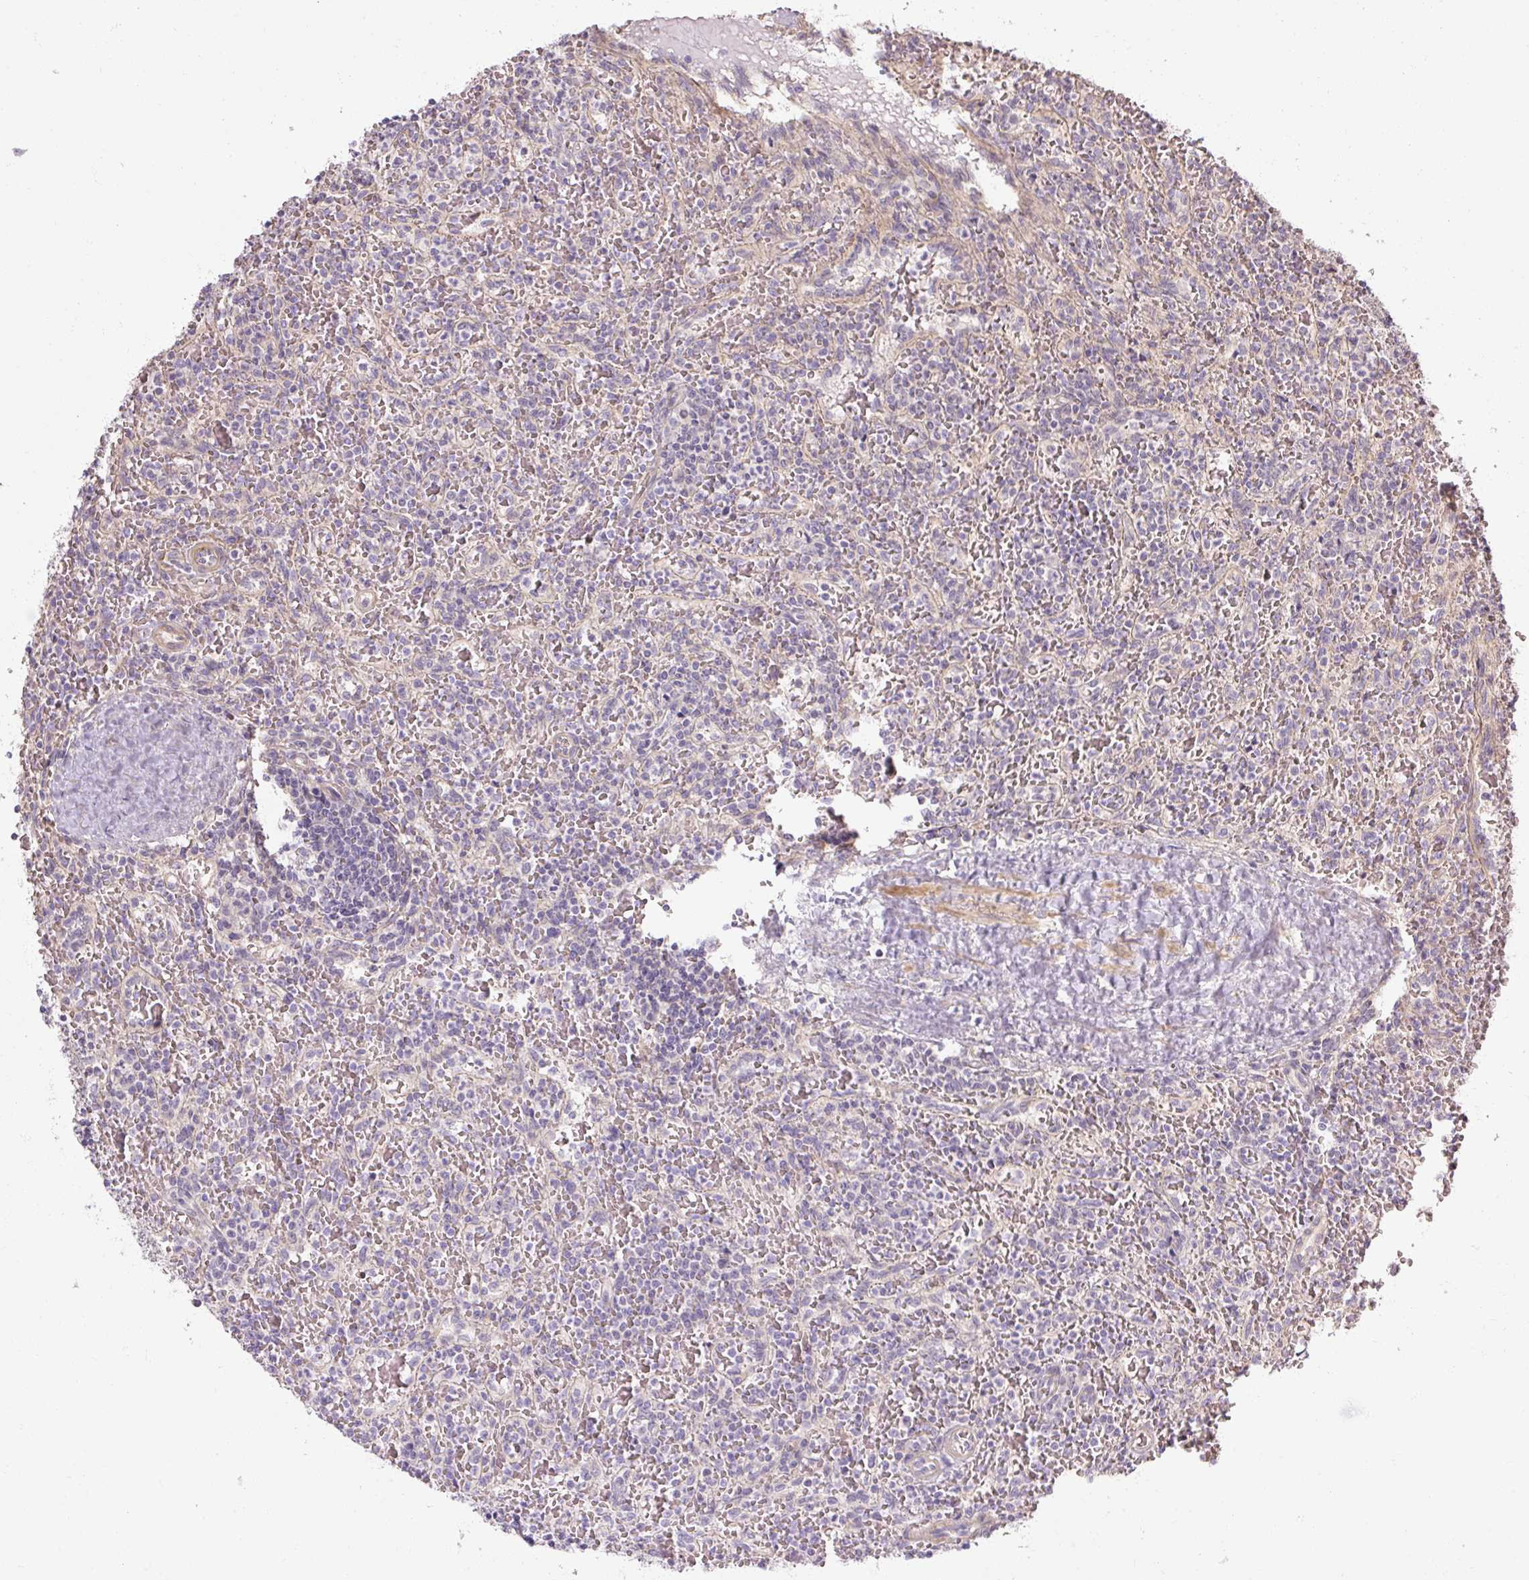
{"staining": {"intensity": "negative", "quantity": "none", "location": "none"}, "tissue": "lymphoma", "cell_type": "Tumor cells", "image_type": "cancer", "snomed": [{"axis": "morphology", "description": "Malignant lymphoma, non-Hodgkin's type, Low grade"}, {"axis": "topography", "description": "Spleen"}], "caption": "This is a histopathology image of immunohistochemistry staining of low-grade malignant lymphoma, non-Hodgkin's type, which shows no expression in tumor cells.", "gene": "RB1CC1", "patient": {"sex": "female", "age": 64}}